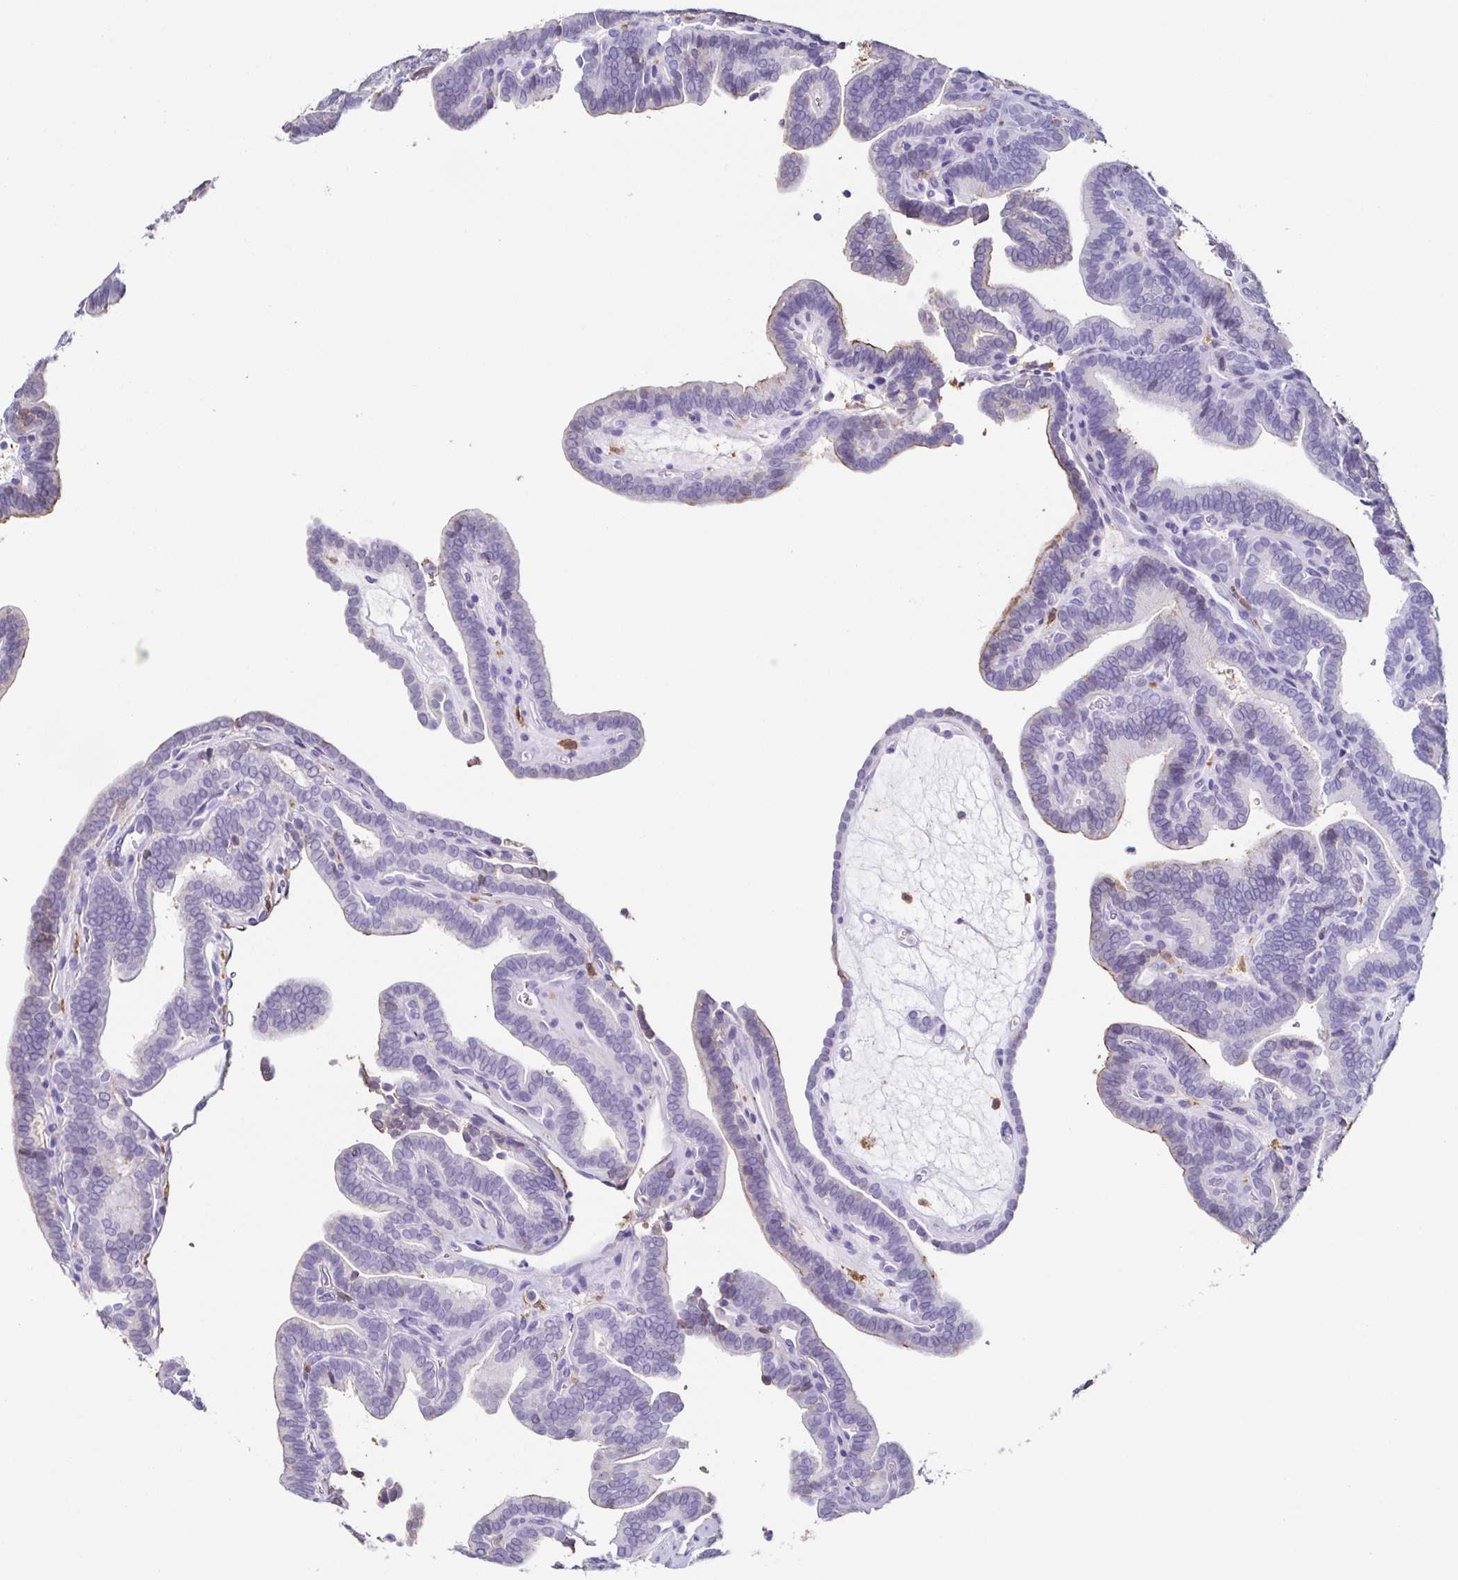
{"staining": {"intensity": "negative", "quantity": "none", "location": "none"}, "tissue": "thyroid cancer", "cell_type": "Tumor cells", "image_type": "cancer", "snomed": [{"axis": "morphology", "description": "Papillary adenocarcinoma, NOS"}, {"axis": "topography", "description": "Thyroid gland"}], "caption": "Immunohistochemistry (IHC) image of neoplastic tissue: human thyroid cancer (papillary adenocarcinoma) stained with DAB exhibits no significant protein expression in tumor cells. Brightfield microscopy of IHC stained with DAB (3,3'-diaminobenzidine) (brown) and hematoxylin (blue), captured at high magnification.", "gene": "ANXA10", "patient": {"sex": "female", "age": 21}}